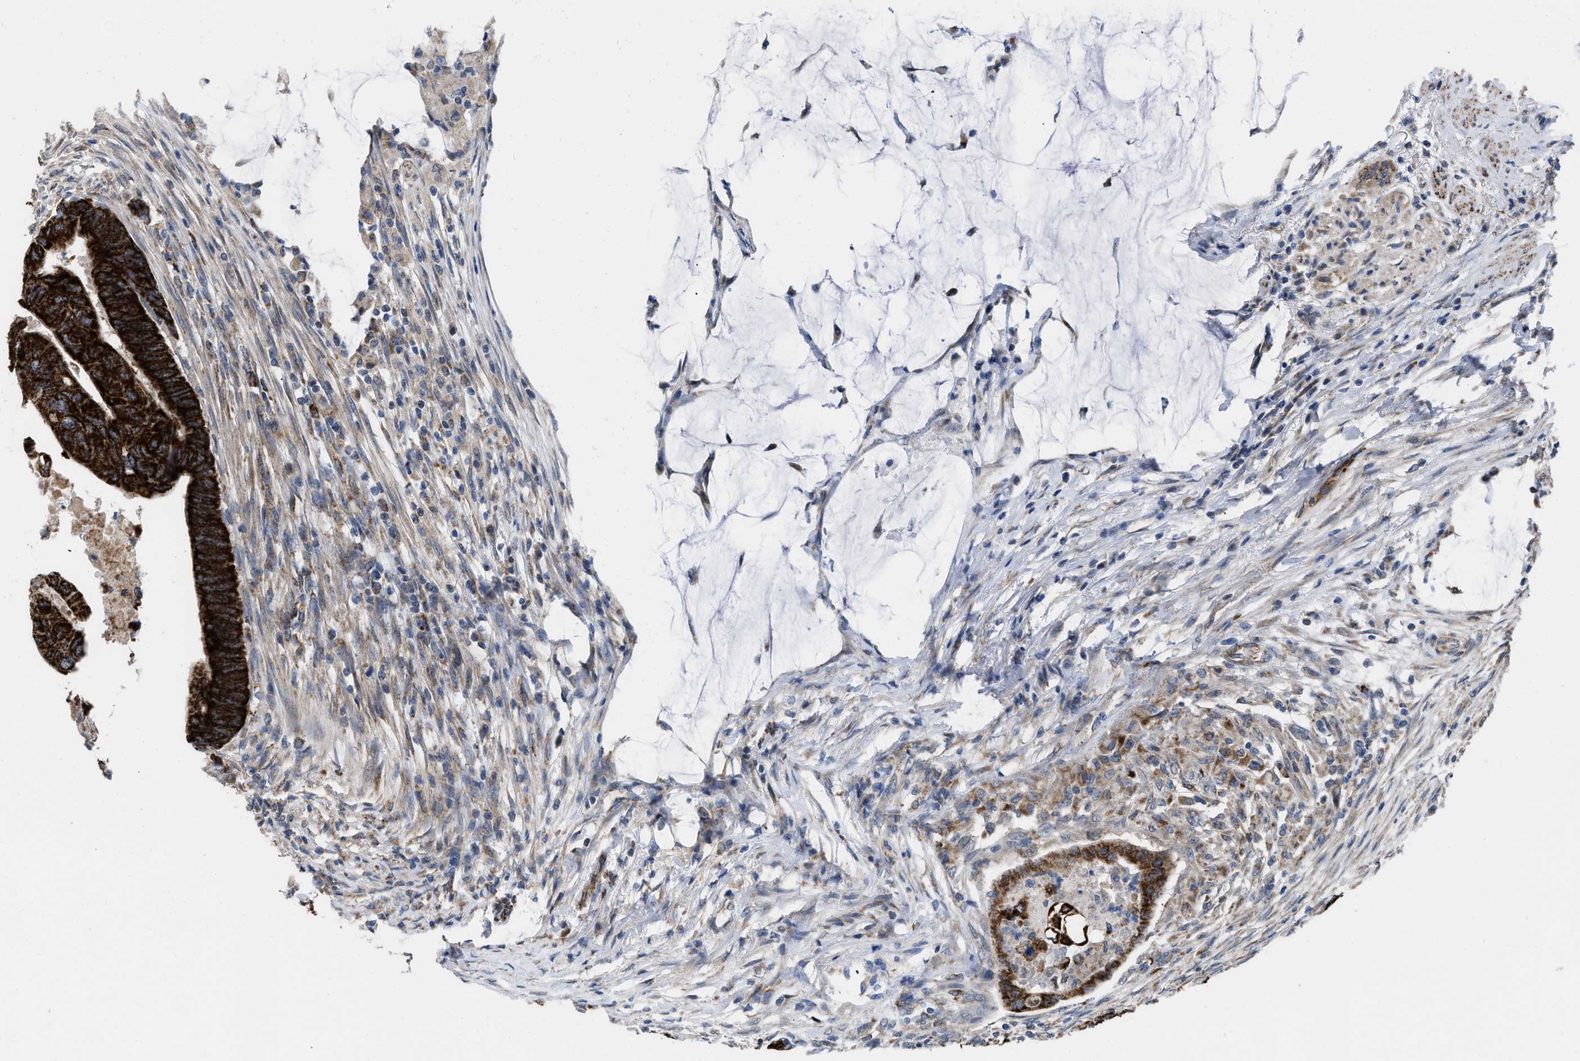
{"staining": {"intensity": "strong", "quantity": ">75%", "location": "cytoplasmic/membranous"}, "tissue": "colorectal cancer", "cell_type": "Tumor cells", "image_type": "cancer", "snomed": [{"axis": "morphology", "description": "Normal tissue, NOS"}, {"axis": "morphology", "description": "Adenocarcinoma, NOS"}, {"axis": "topography", "description": "Rectum"}, {"axis": "topography", "description": "Peripheral nerve tissue"}], "caption": "Immunohistochemistry photomicrograph of human colorectal cancer stained for a protein (brown), which exhibits high levels of strong cytoplasmic/membranous positivity in about >75% of tumor cells.", "gene": "AKAP1", "patient": {"sex": "male", "age": 92}}